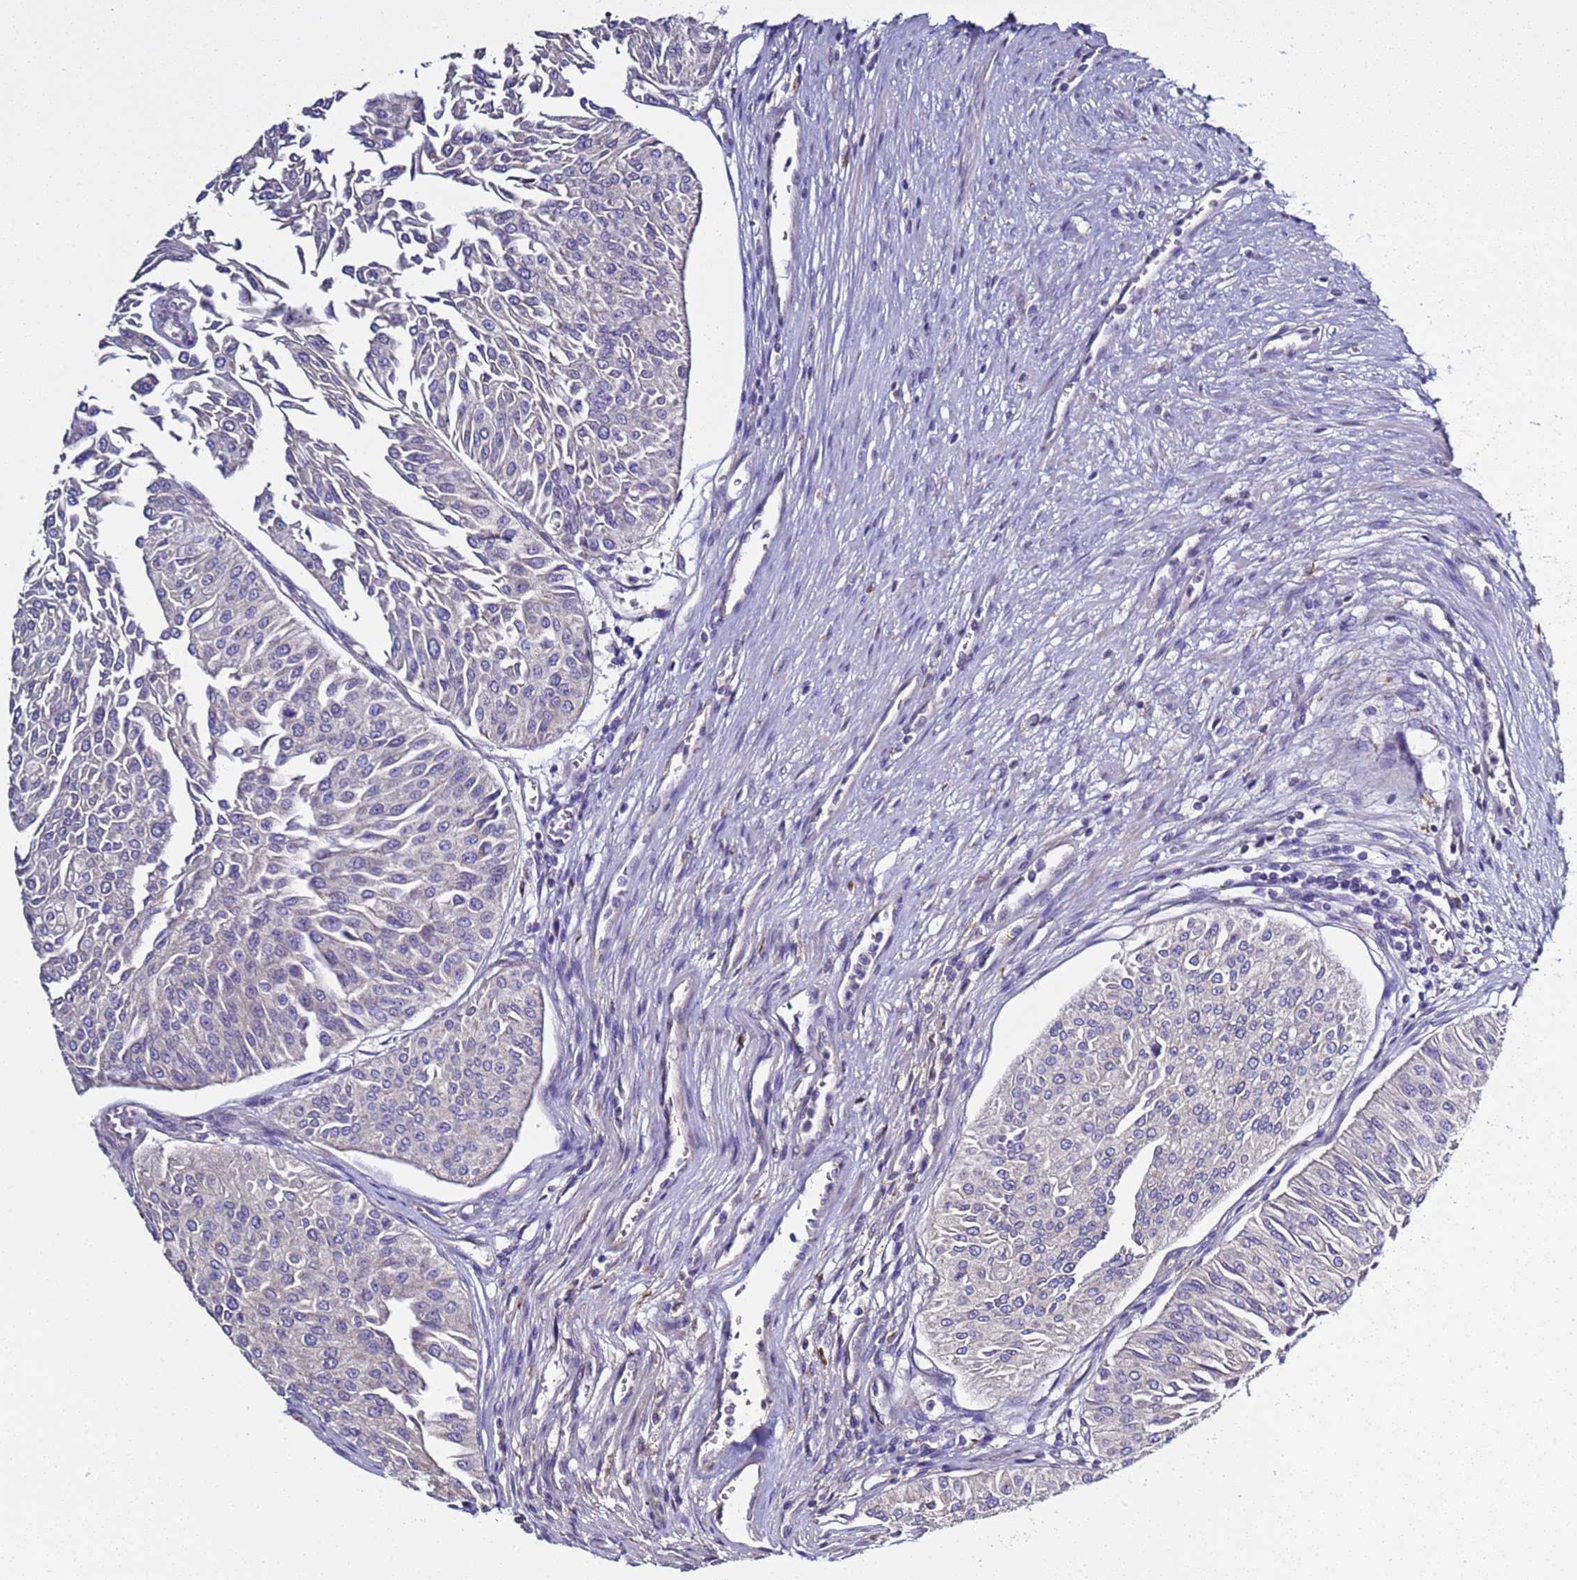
{"staining": {"intensity": "negative", "quantity": "none", "location": "none"}, "tissue": "urothelial cancer", "cell_type": "Tumor cells", "image_type": "cancer", "snomed": [{"axis": "morphology", "description": "Urothelial carcinoma, Low grade"}, {"axis": "topography", "description": "Urinary bladder"}], "caption": "High power microscopy micrograph of an immunohistochemistry histopathology image of urothelial carcinoma (low-grade), revealing no significant positivity in tumor cells. (DAB IHC visualized using brightfield microscopy, high magnification).", "gene": "RABL2B", "patient": {"sex": "male", "age": 67}}